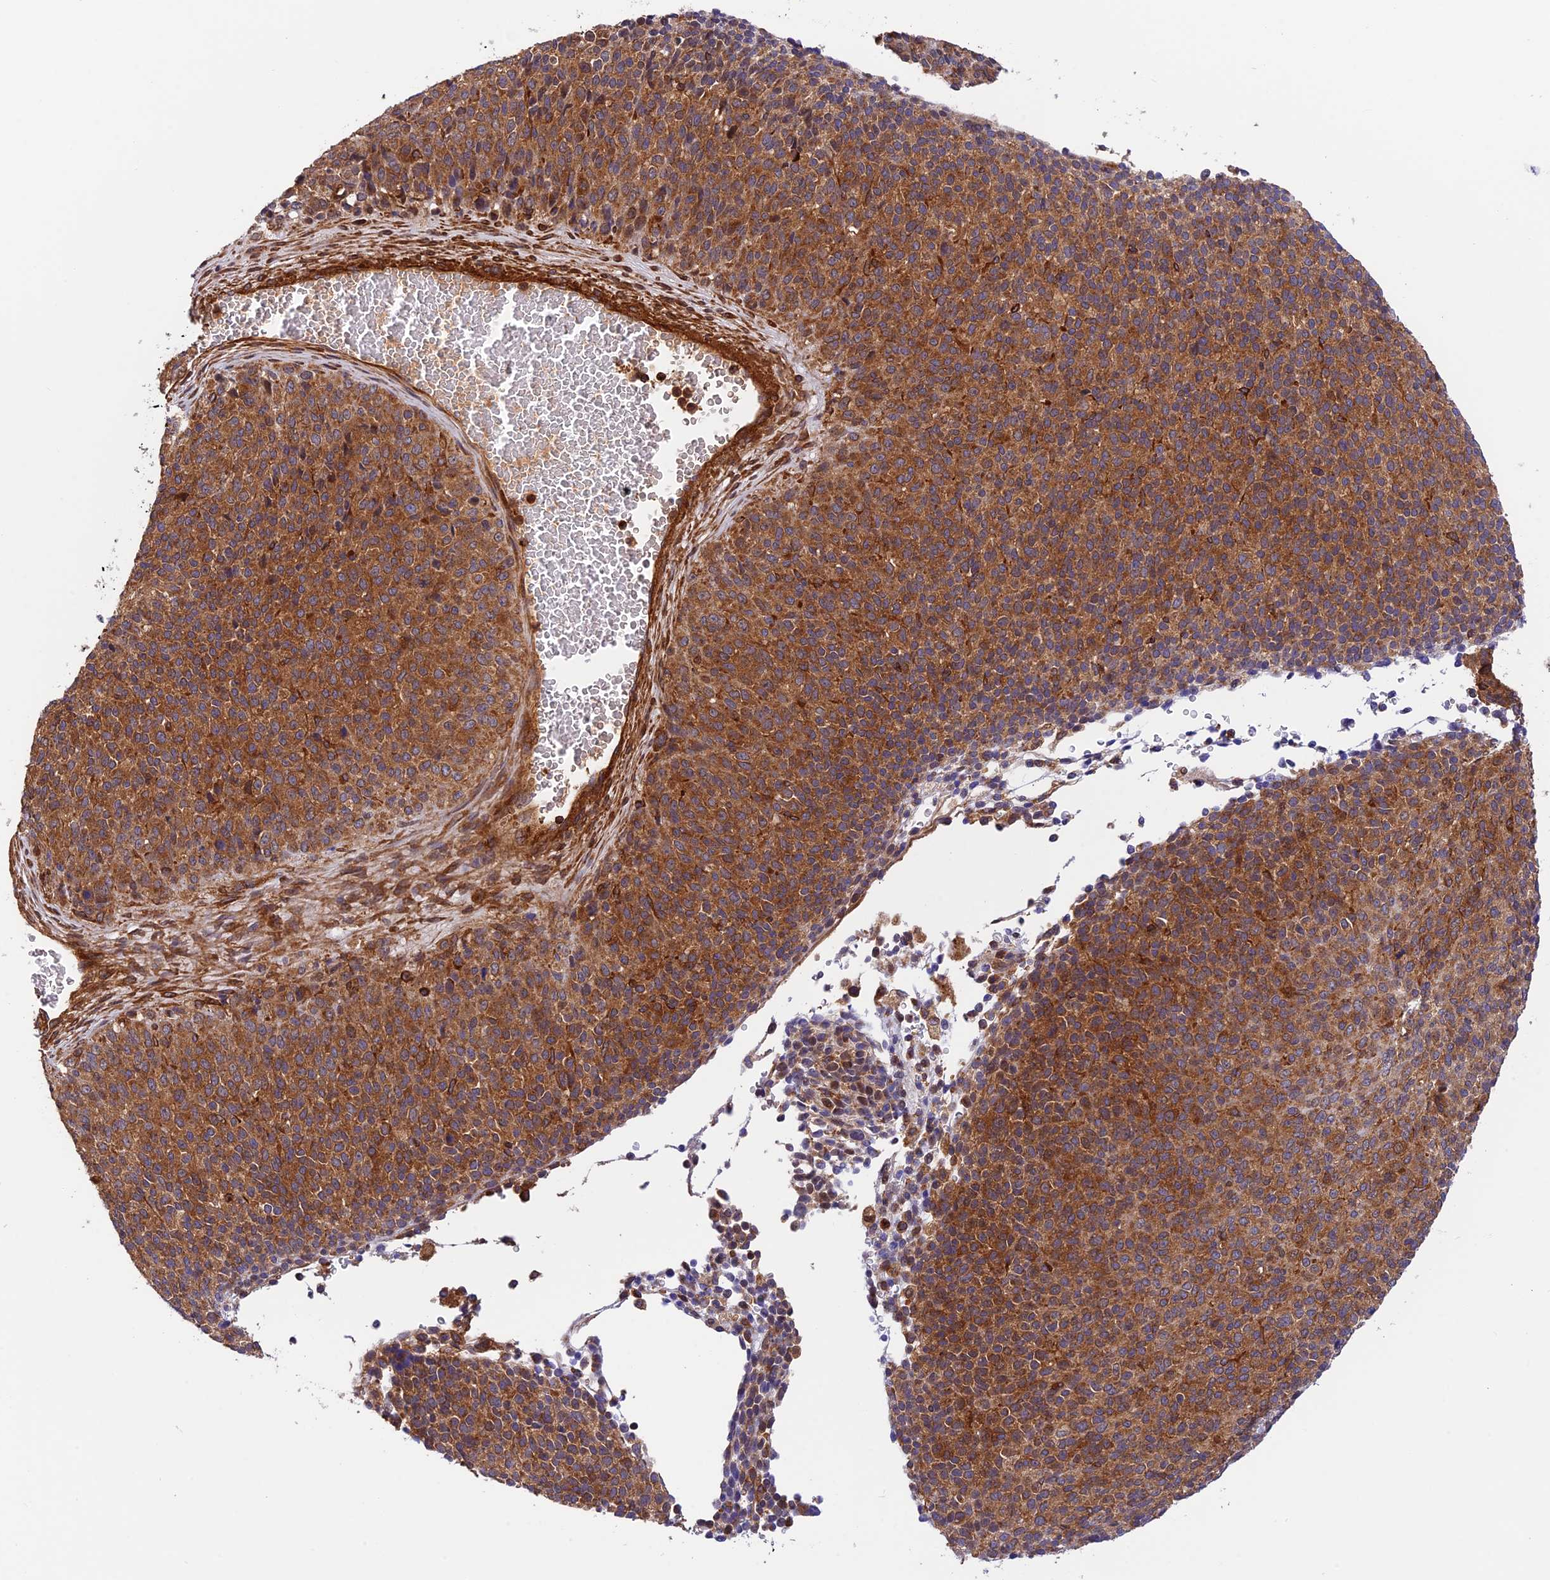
{"staining": {"intensity": "strong", "quantity": ">75%", "location": "cytoplasmic/membranous"}, "tissue": "melanoma", "cell_type": "Tumor cells", "image_type": "cancer", "snomed": [{"axis": "morphology", "description": "Malignant melanoma, Metastatic site"}, {"axis": "topography", "description": "Brain"}], "caption": "Malignant melanoma (metastatic site) stained with immunohistochemistry (IHC) demonstrates strong cytoplasmic/membranous staining in about >75% of tumor cells.", "gene": "EVI5L", "patient": {"sex": "female", "age": 56}}